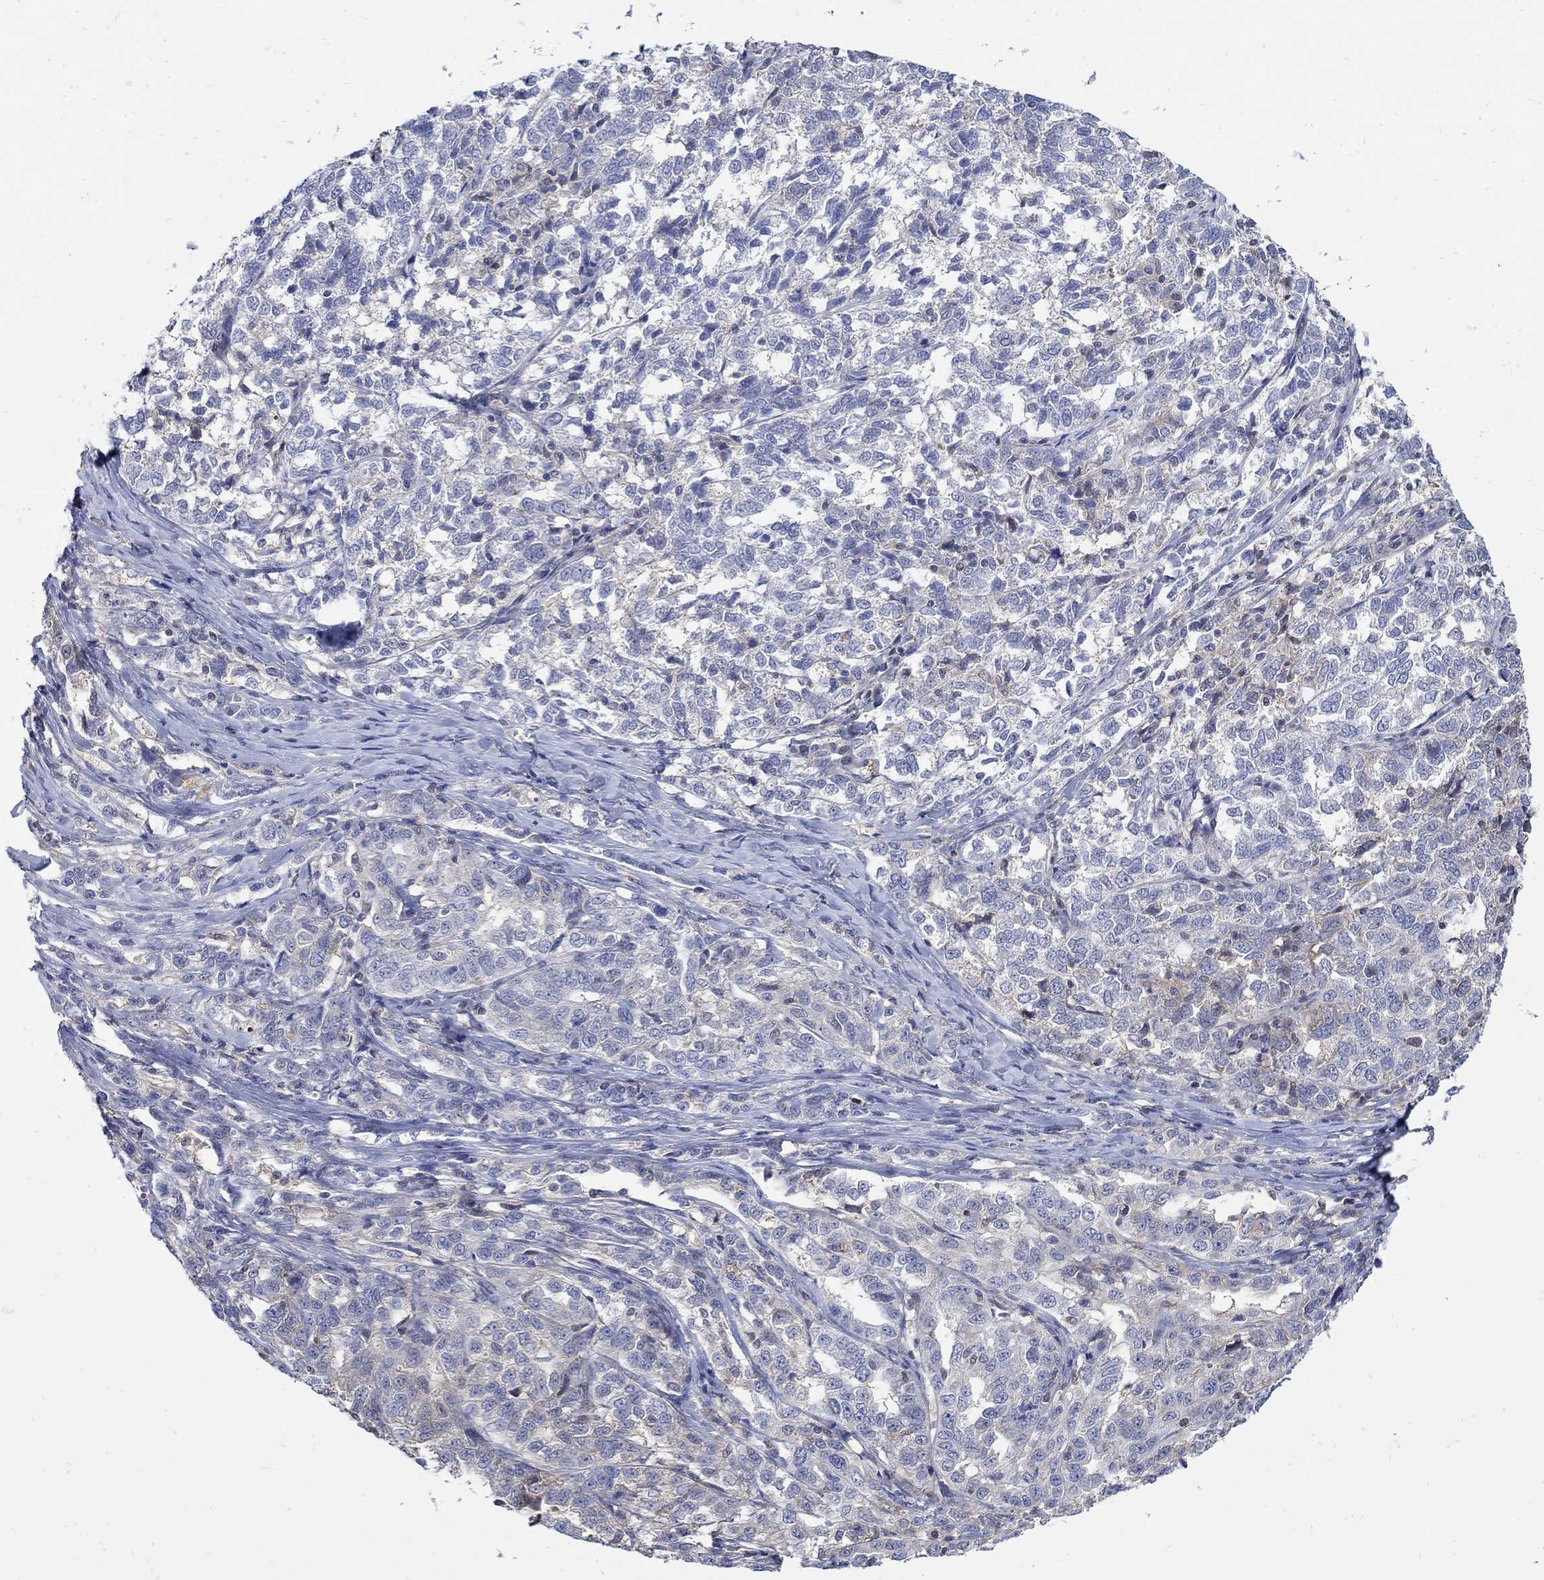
{"staining": {"intensity": "negative", "quantity": "none", "location": "none"}, "tissue": "ovarian cancer", "cell_type": "Tumor cells", "image_type": "cancer", "snomed": [{"axis": "morphology", "description": "Cystadenocarcinoma, serous, NOS"}, {"axis": "topography", "description": "Ovary"}], "caption": "This is an IHC micrograph of ovarian cancer. There is no staining in tumor cells.", "gene": "TEKT3", "patient": {"sex": "female", "age": 71}}